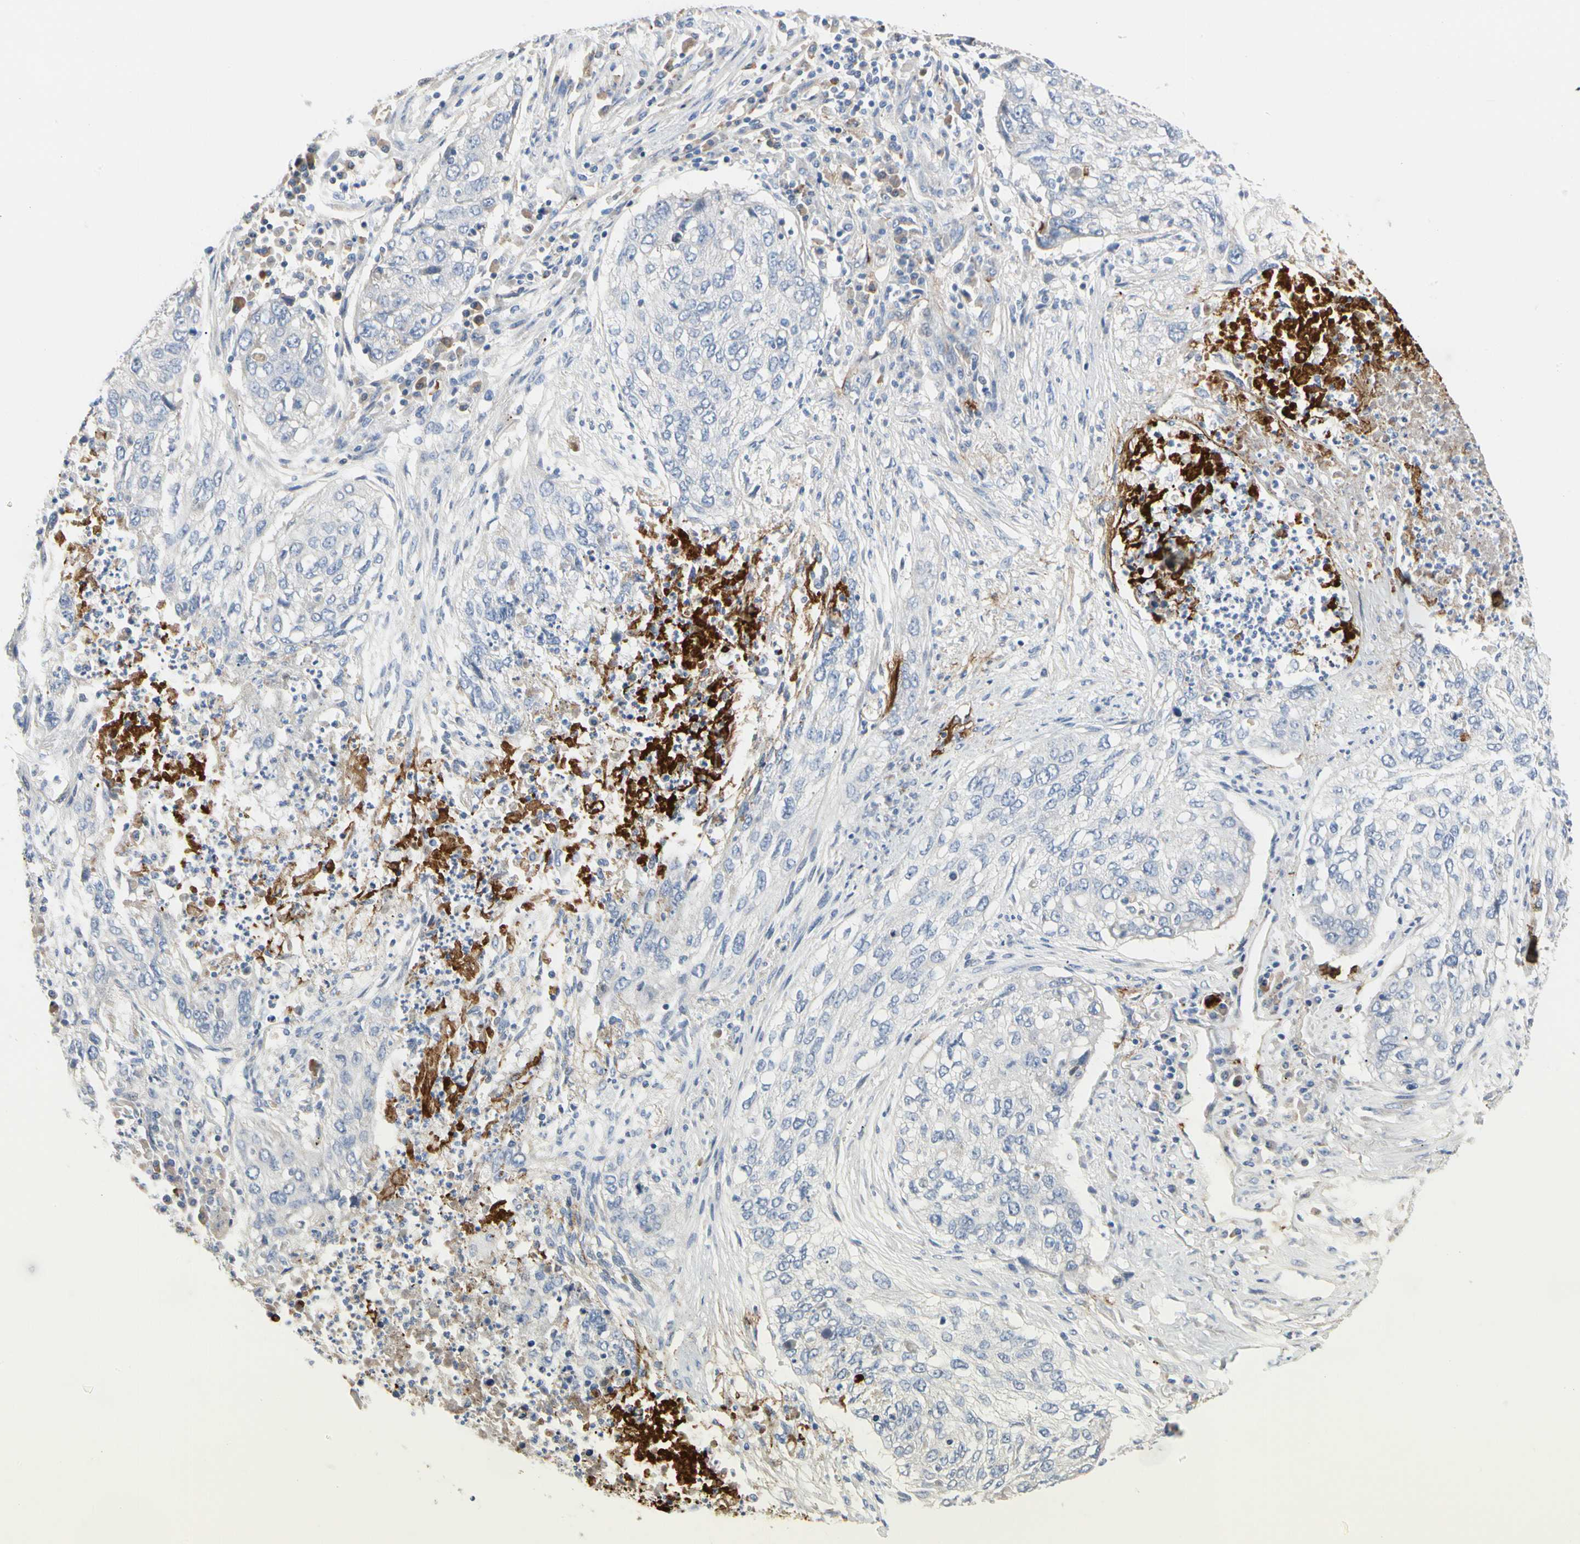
{"staining": {"intensity": "negative", "quantity": "none", "location": "none"}, "tissue": "lung cancer", "cell_type": "Tumor cells", "image_type": "cancer", "snomed": [{"axis": "morphology", "description": "Squamous cell carcinoma, NOS"}, {"axis": "topography", "description": "Lung"}], "caption": "The image demonstrates no significant positivity in tumor cells of lung squamous cell carcinoma. (DAB (3,3'-diaminobenzidine) immunohistochemistry (IHC) visualized using brightfield microscopy, high magnification).", "gene": "FGB", "patient": {"sex": "female", "age": 63}}